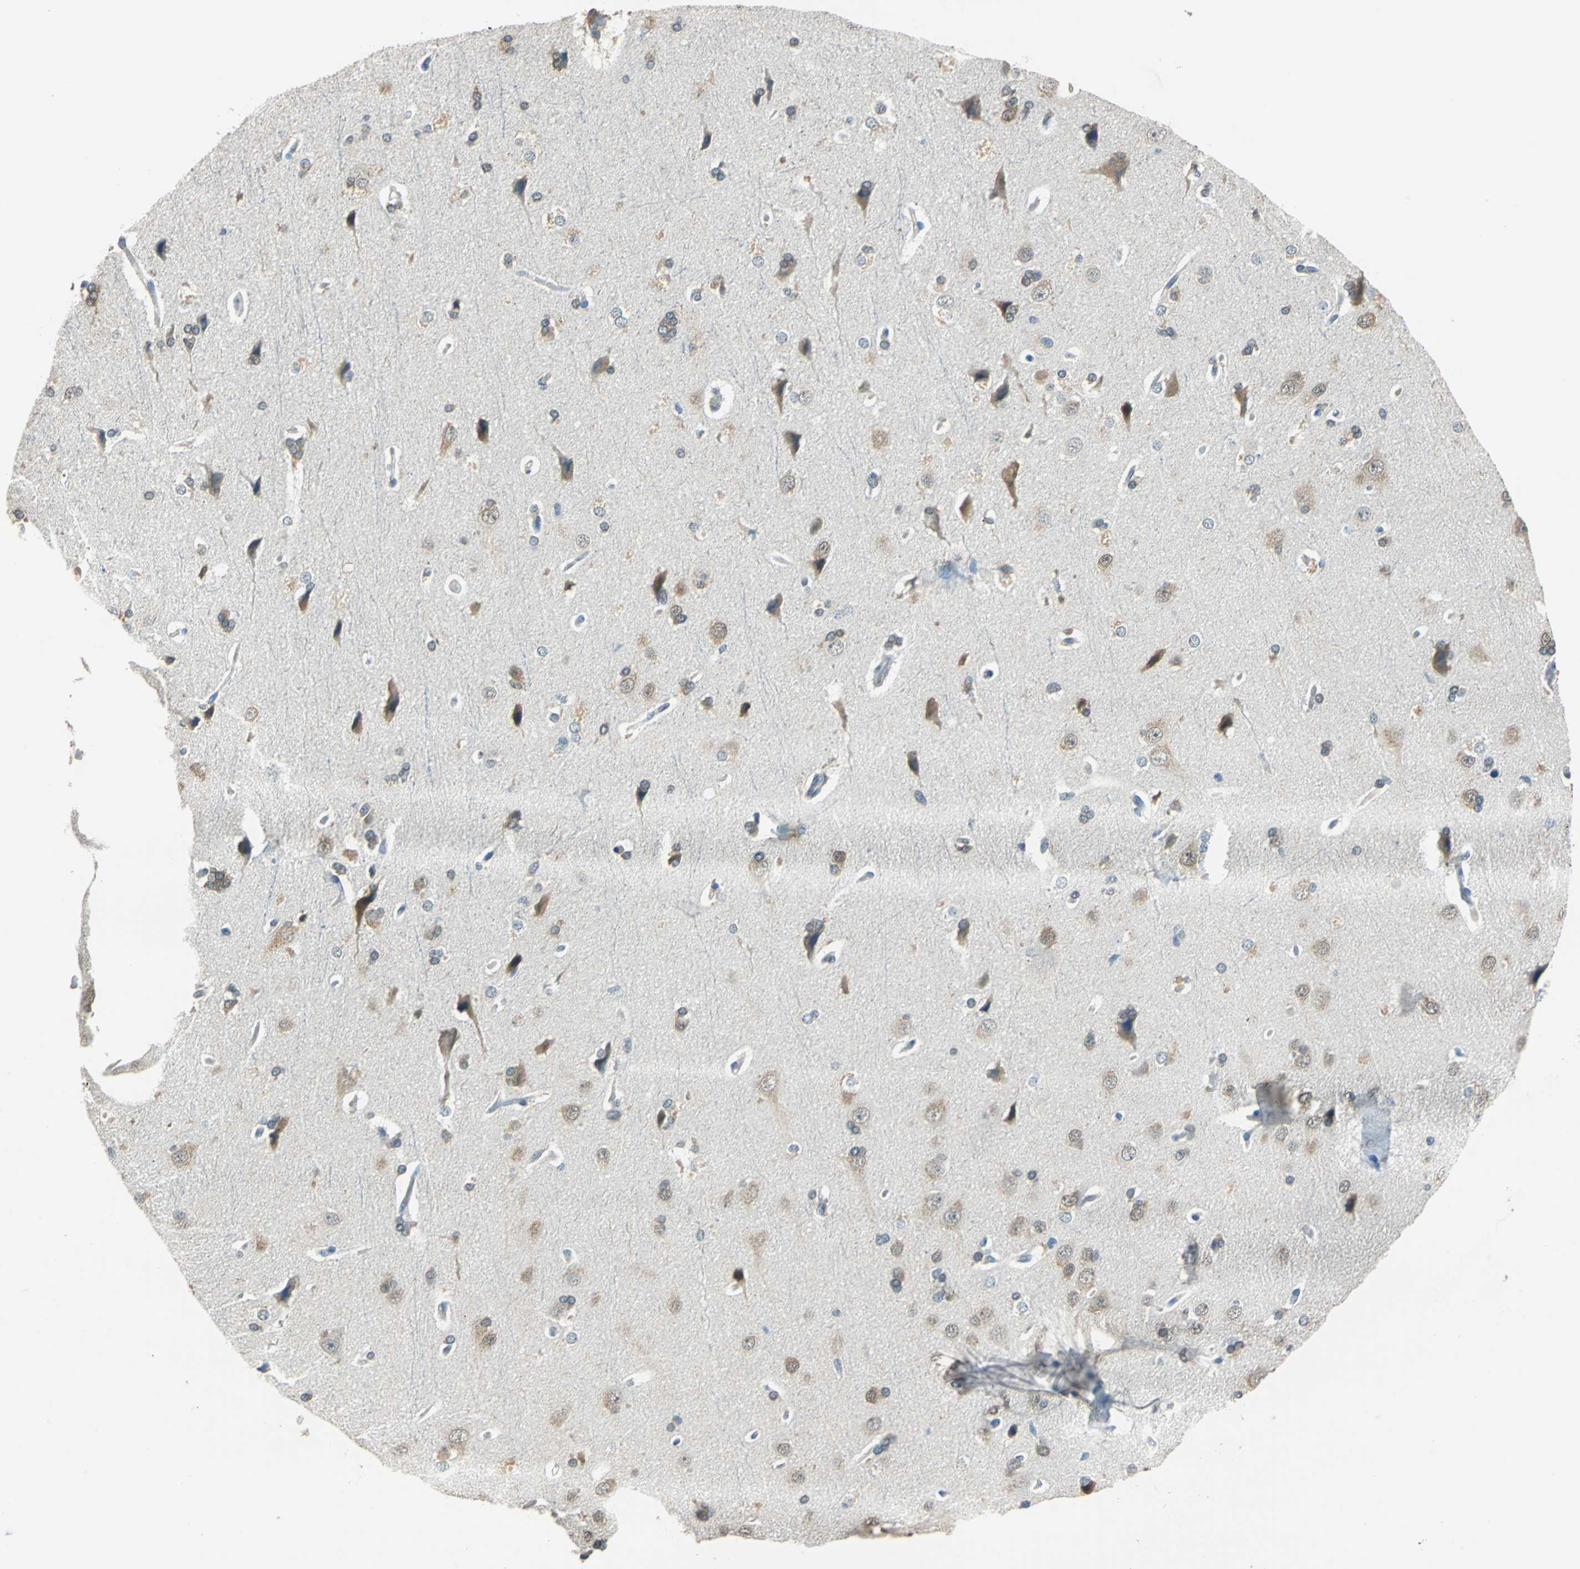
{"staining": {"intensity": "weak", "quantity": ">75%", "location": "cytoplasmic/membranous"}, "tissue": "cerebral cortex", "cell_type": "Endothelial cells", "image_type": "normal", "snomed": [{"axis": "morphology", "description": "Normal tissue, NOS"}, {"axis": "topography", "description": "Cerebral cortex"}], "caption": "Endothelial cells reveal weak cytoplasmic/membranous staining in approximately >75% of cells in normal cerebral cortex.", "gene": "FKBP4", "patient": {"sex": "male", "age": 62}}